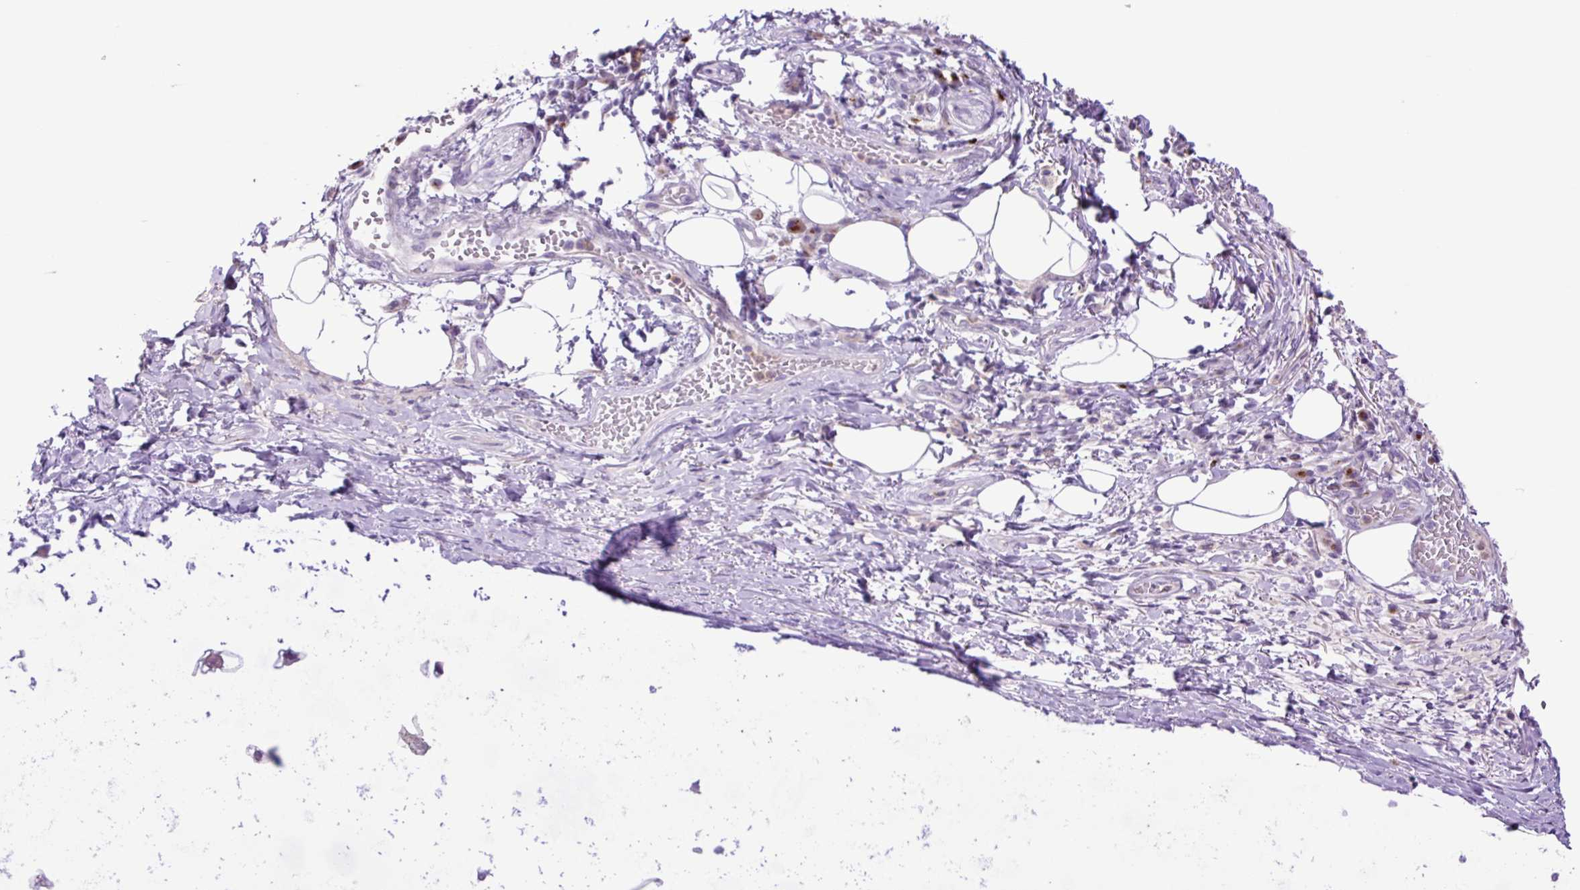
{"staining": {"intensity": "negative", "quantity": "none", "location": "none"}, "tissue": "adipose tissue", "cell_type": "Adipocytes", "image_type": "normal", "snomed": [{"axis": "morphology", "description": "Normal tissue, NOS"}, {"axis": "topography", "description": "Cartilage tissue"}, {"axis": "topography", "description": "Bronchus"}], "caption": "Immunohistochemistry micrograph of normal adipose tissue: adipose tissue stained with DAB (3,3'-diaminobenzidine) shows no significant protein positivity in adipocytes.", "gene": "MFSD3", "patient": {"sex": "male", "age": 56}}